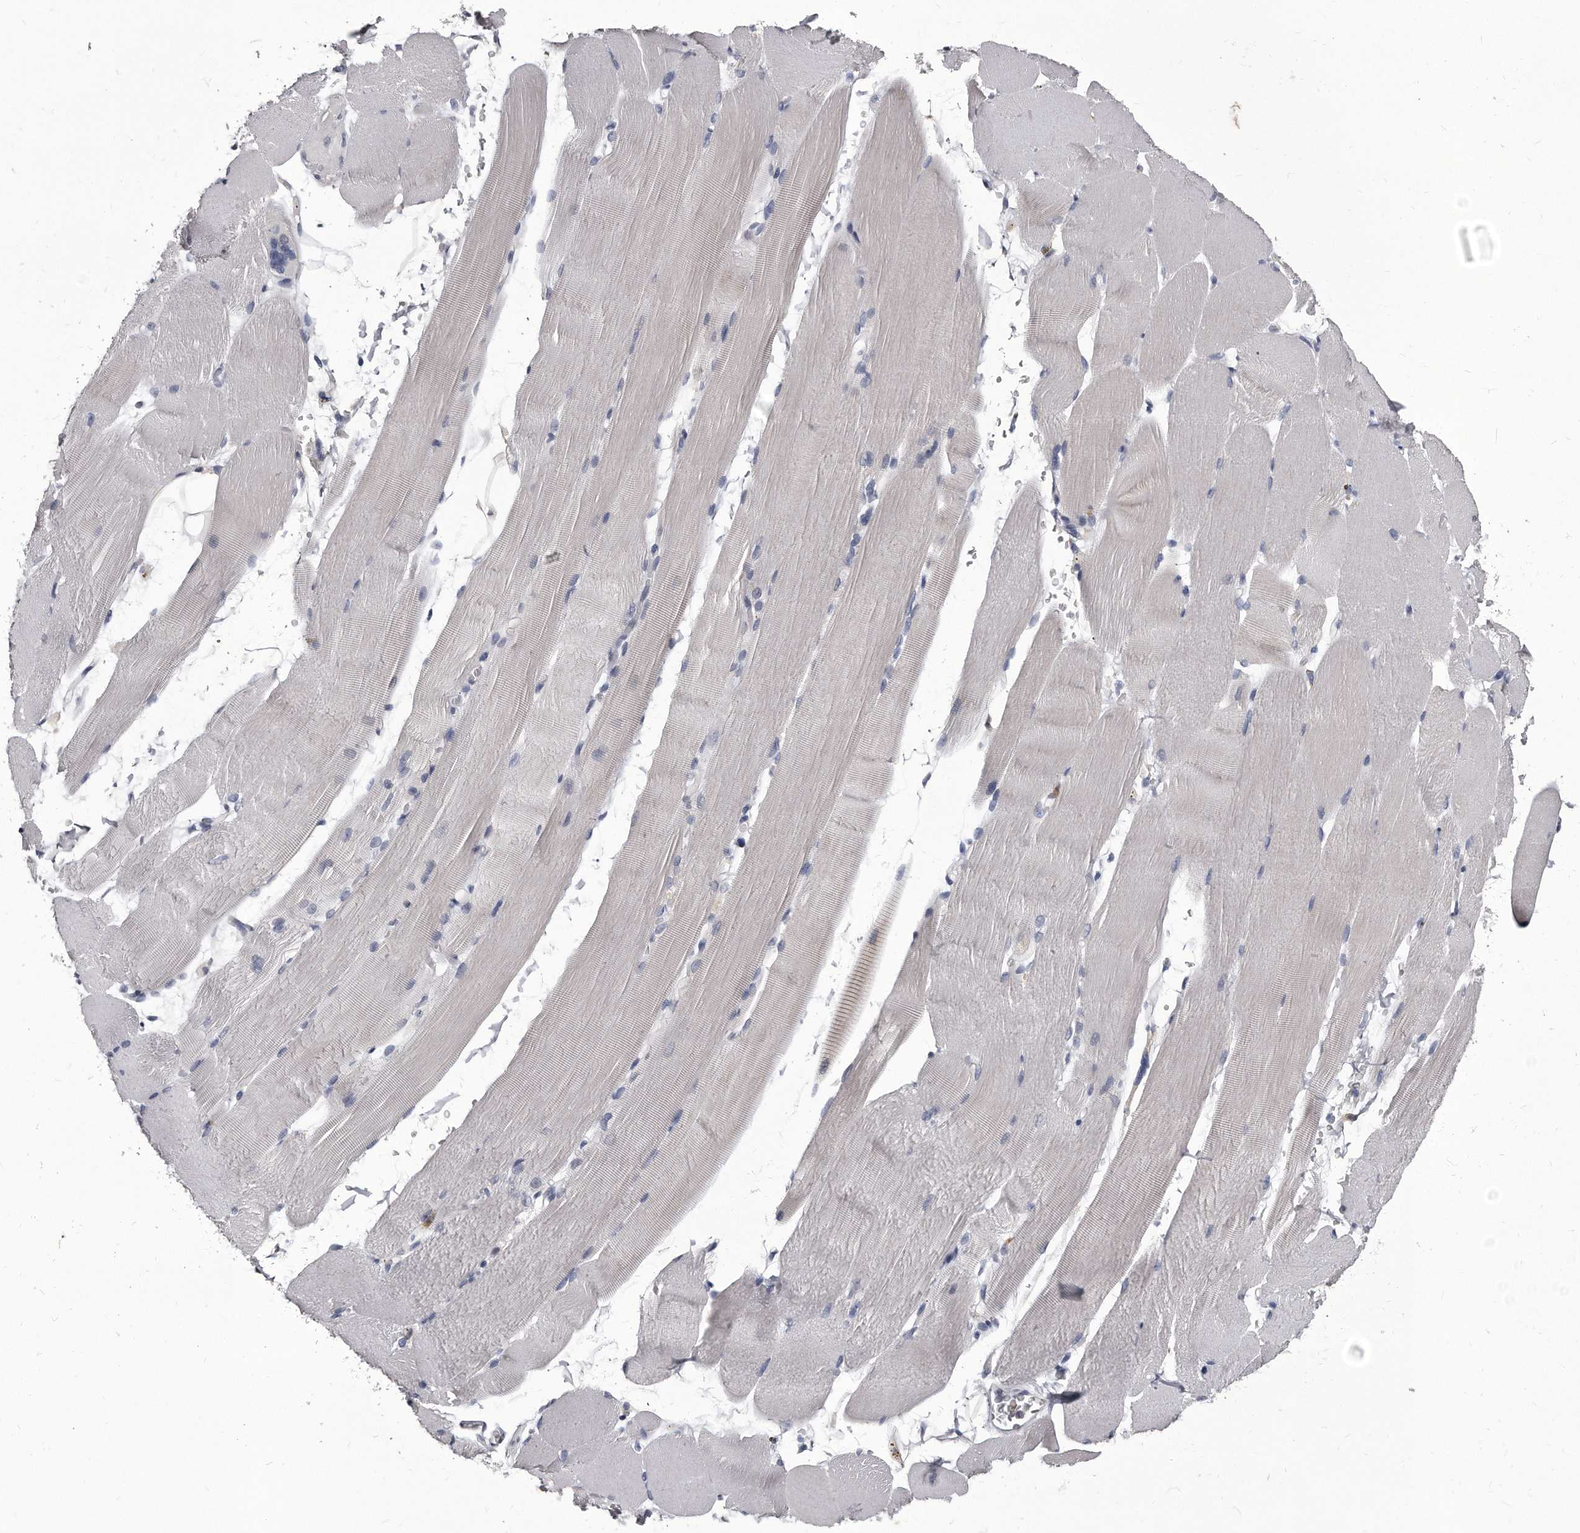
{"staining": {"intensity": "negative", "quantity": "none", "location": "none"}, "tissue": "skeletal muscle", "cell_type": "Myocytes", "image_type": "normal", "snomed": [{"axis": "morphology", "description": "Normal tissue, NOS"}, {"axis": "topography", "description": "Skeletal muscle"}, {"axis": "topography", "description": "Parathyroid gland"}], "caption": "IHC histopathology image of benign human skeletal muscle stained for a protein (brown), which reveals no positivity in myocytes. (Immunohistochemistry (ihc), brightfield microscopy, high magnification).", "gene": "GAPVD1", "patient": {"sex": "female", "age": 37}}